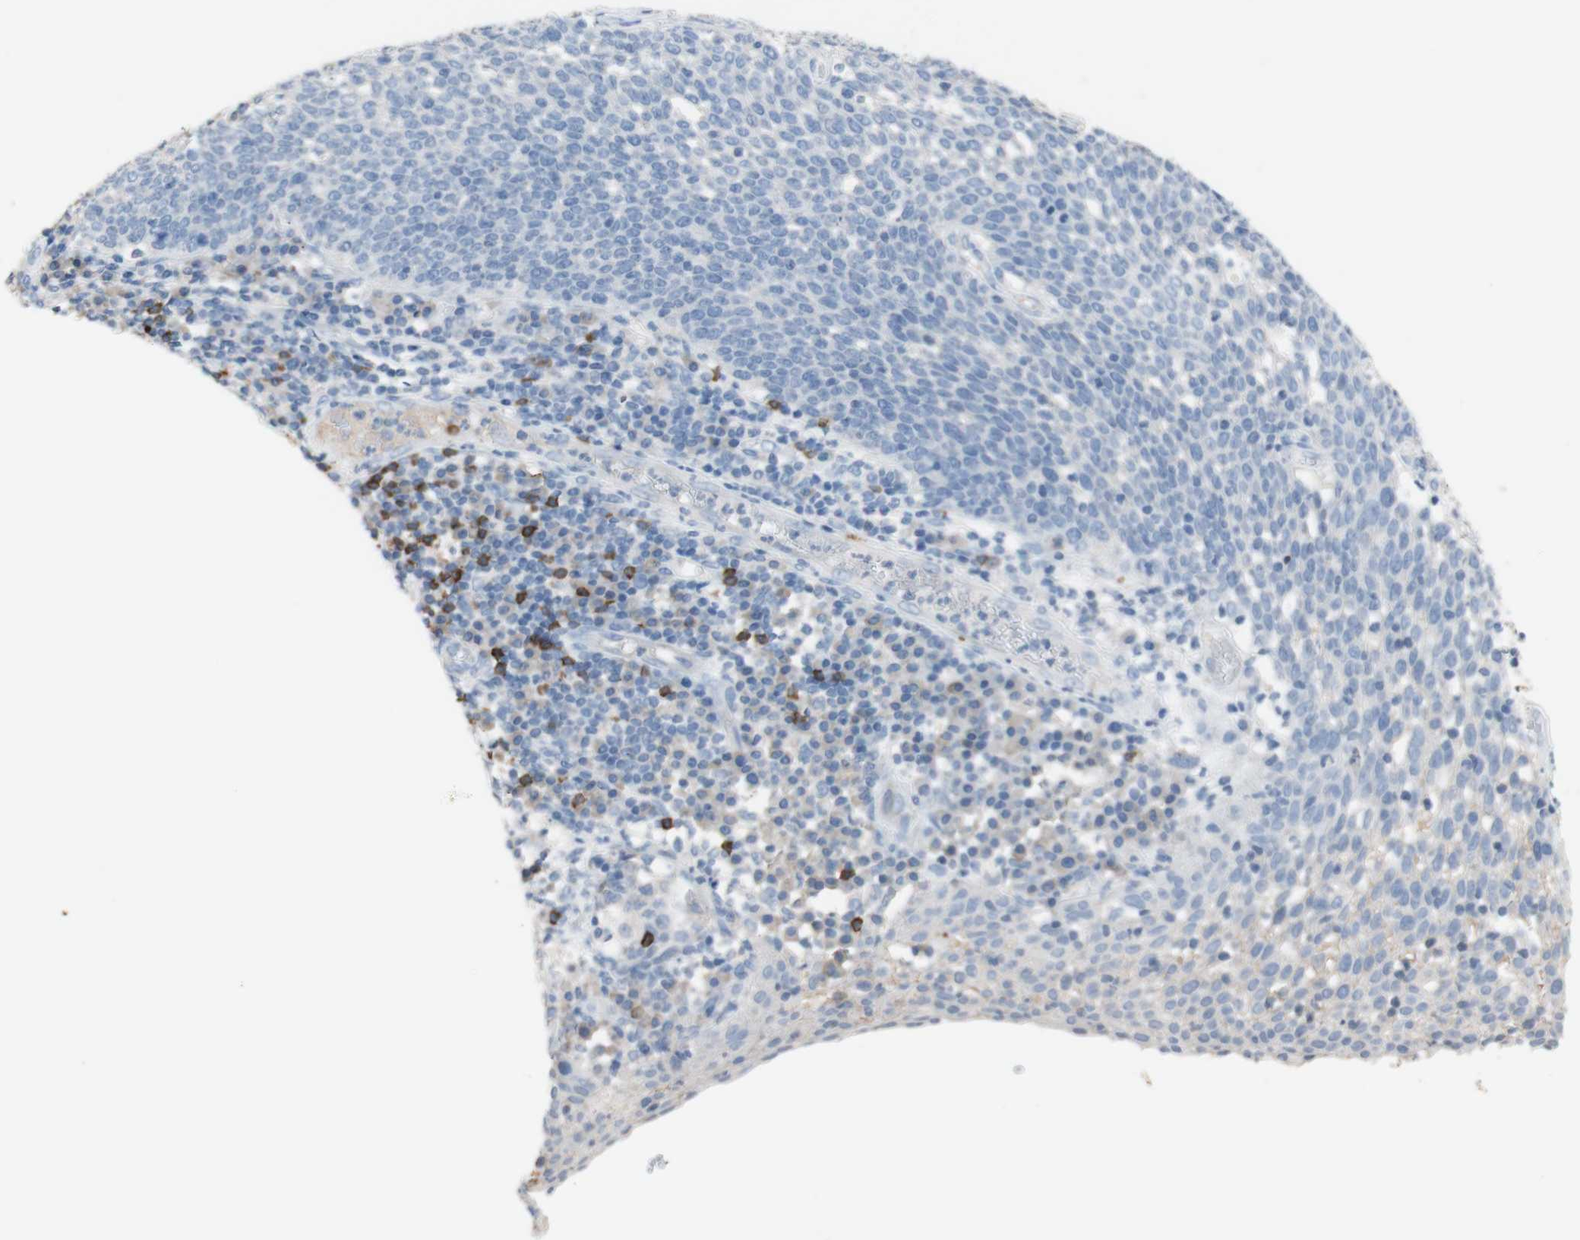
{"staining": {"intensity": "negative", "quantity": "none", "location": "none"}, "tissue": "cervical cancer", "cell_type": "Tumor cells", "image_type": "cancer", "snomed": [{"axis": "morphology", "description": "Squamous cell carcinoma, NOS"}, {"axis": "topography", "description": "Cervix"}], "caption": "The photomicrograph shows no staining of tumor cells in cervical squamous cell carcinoma.", "gene": "PACSIN1", "patient": {"sex": "female", "age": 34}}